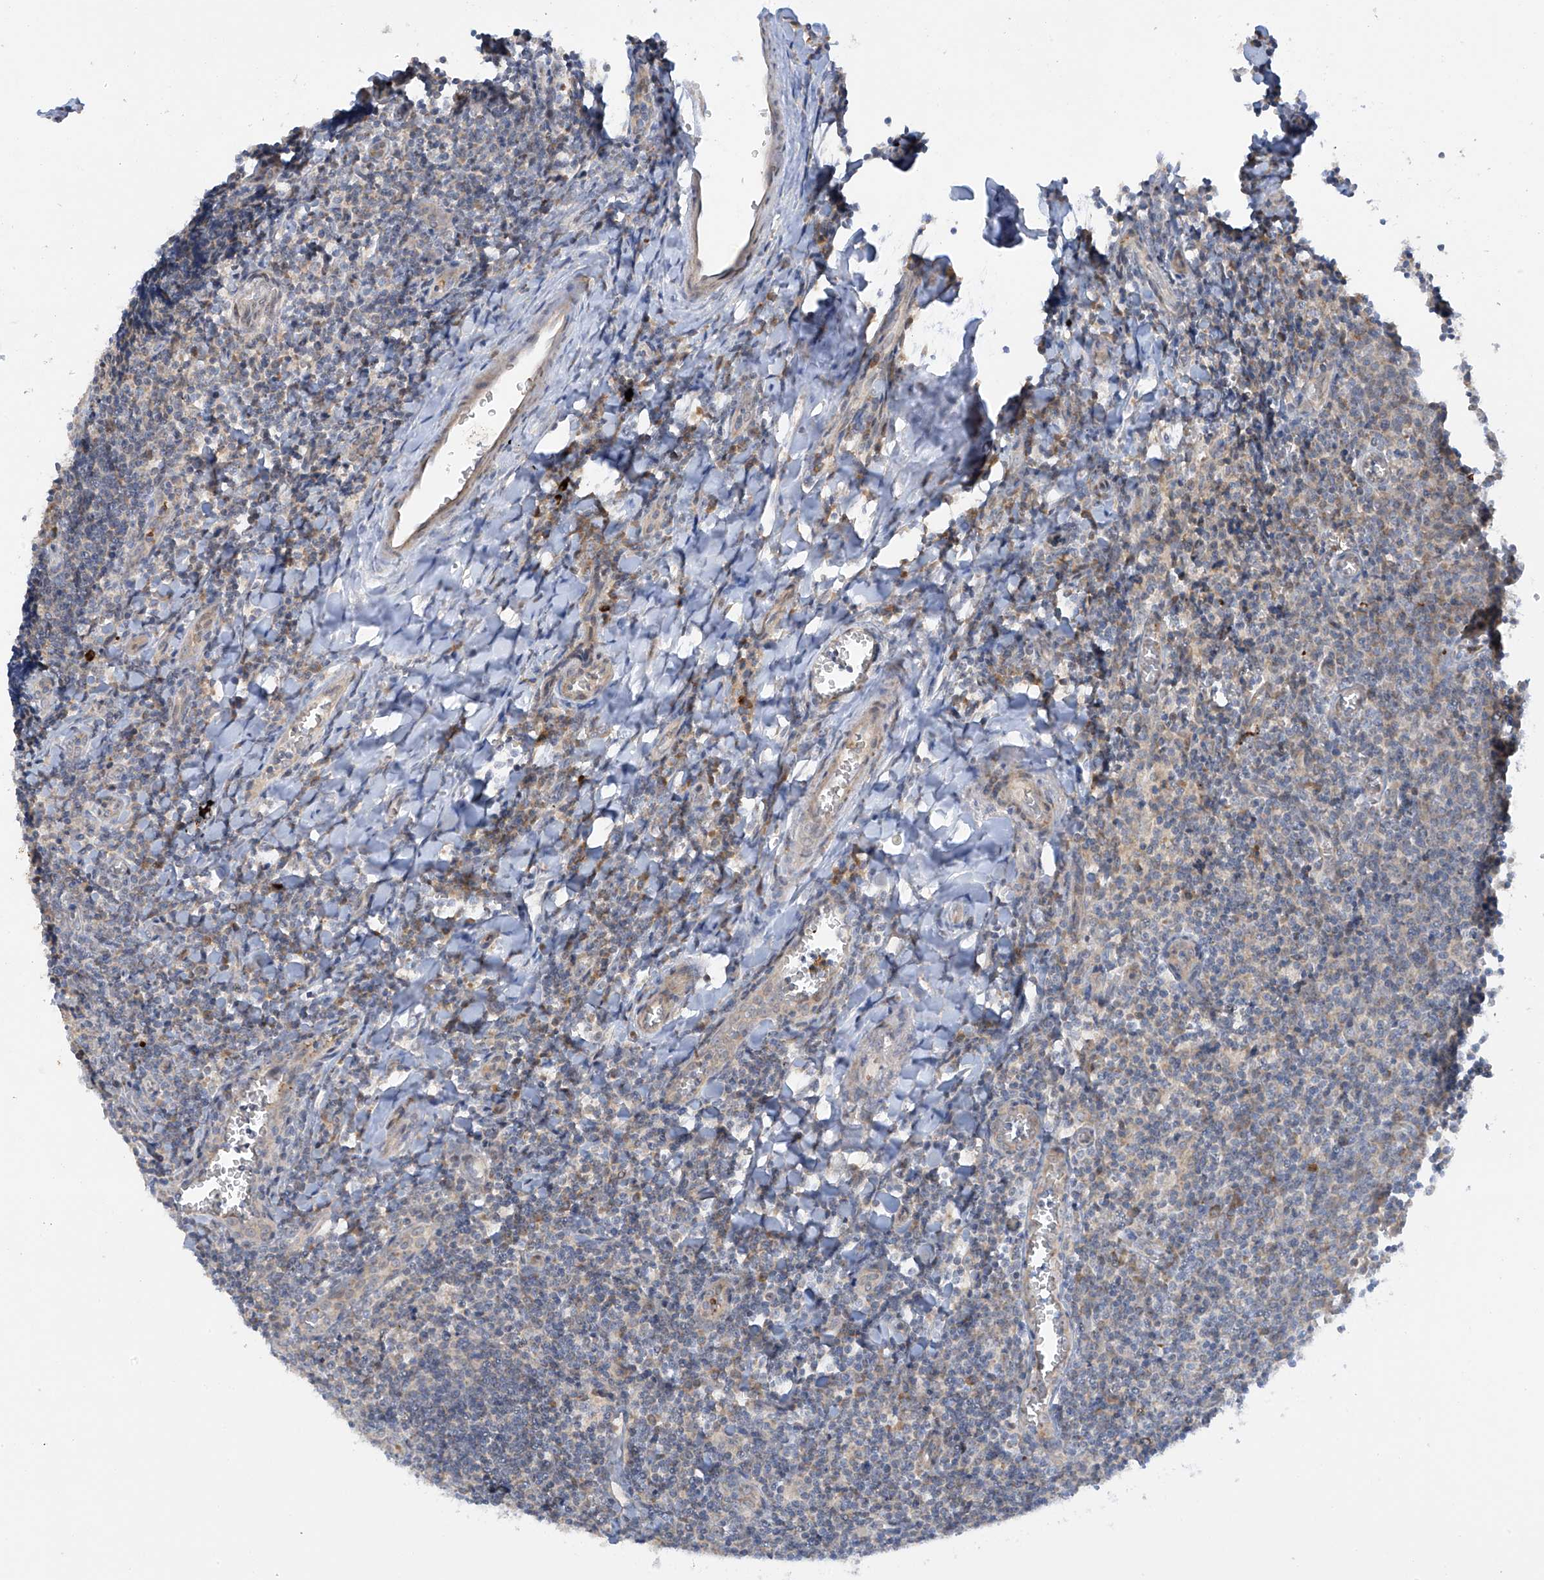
{"staining": {"intensity": "negative", "quantity": "none", "location": "none"}, "tissue": "tonsil", "cell_type": "Germinal center cells", "image_type": "normal", "snomed": [{"axis": "morphology", "description": "Normal tissue, NOS"}, {"axis": "topography", "description": "Tonsil"}], "caption": "Germinal center cells are negative for protein expression in unremarkable human tonsil. (IHC, brightfield microscopy, high magnification).", "gene": "METTL18", "patient": {"sex": "male", "age": 27}}